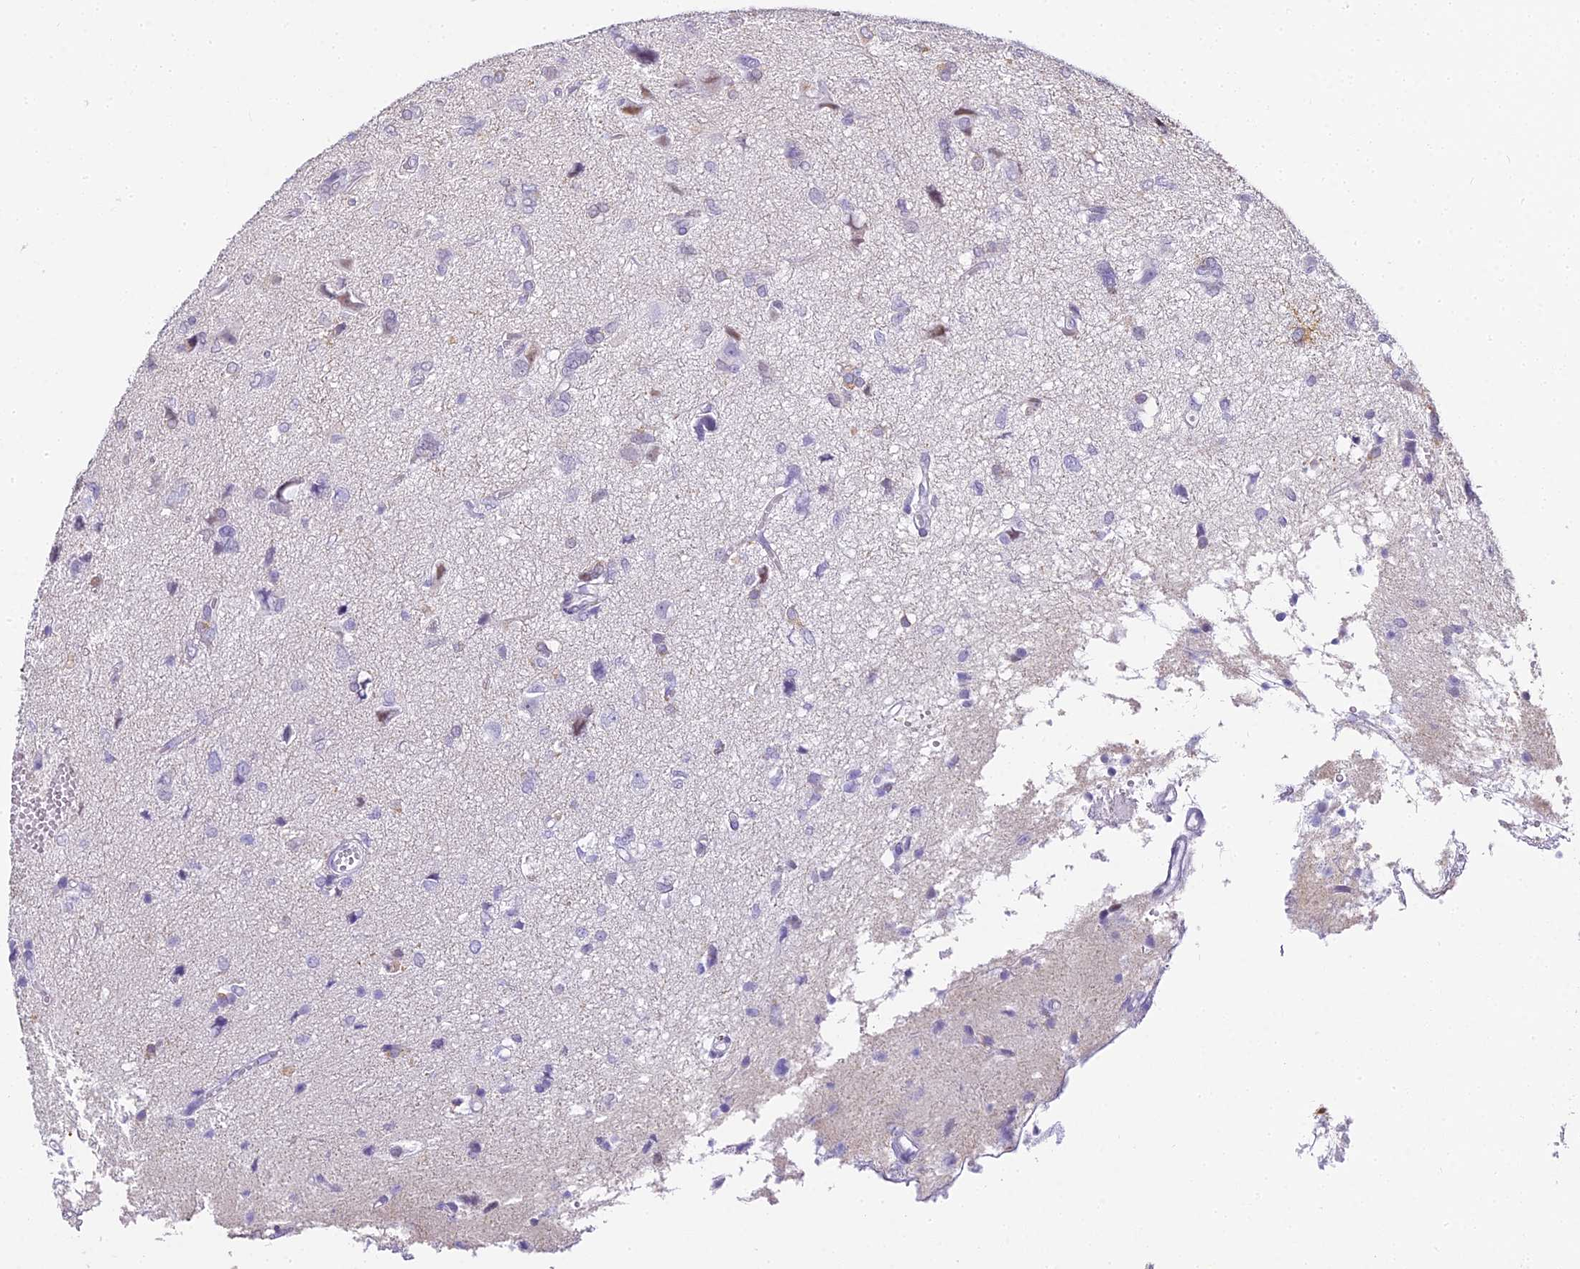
{"staining": {"intensity": "negative", "quantity": "none", "location": "none"}, "tissue": "glioma", "cell_type": "Tumor cells", "image_type": "cancer", "snomed": [{"axis": "morphology", "description": "Glioma, malignant, High grade"}, {"axis": "topography", "description": "Brain"}], "caption": "Immunohistochemistry photomicrograph of glioma stained for a protein (brown), which exhibits no staining in tumor cells.", "gene": "ABHD14A-ACY1", "patient": {"sex": "female", "age": 59}}